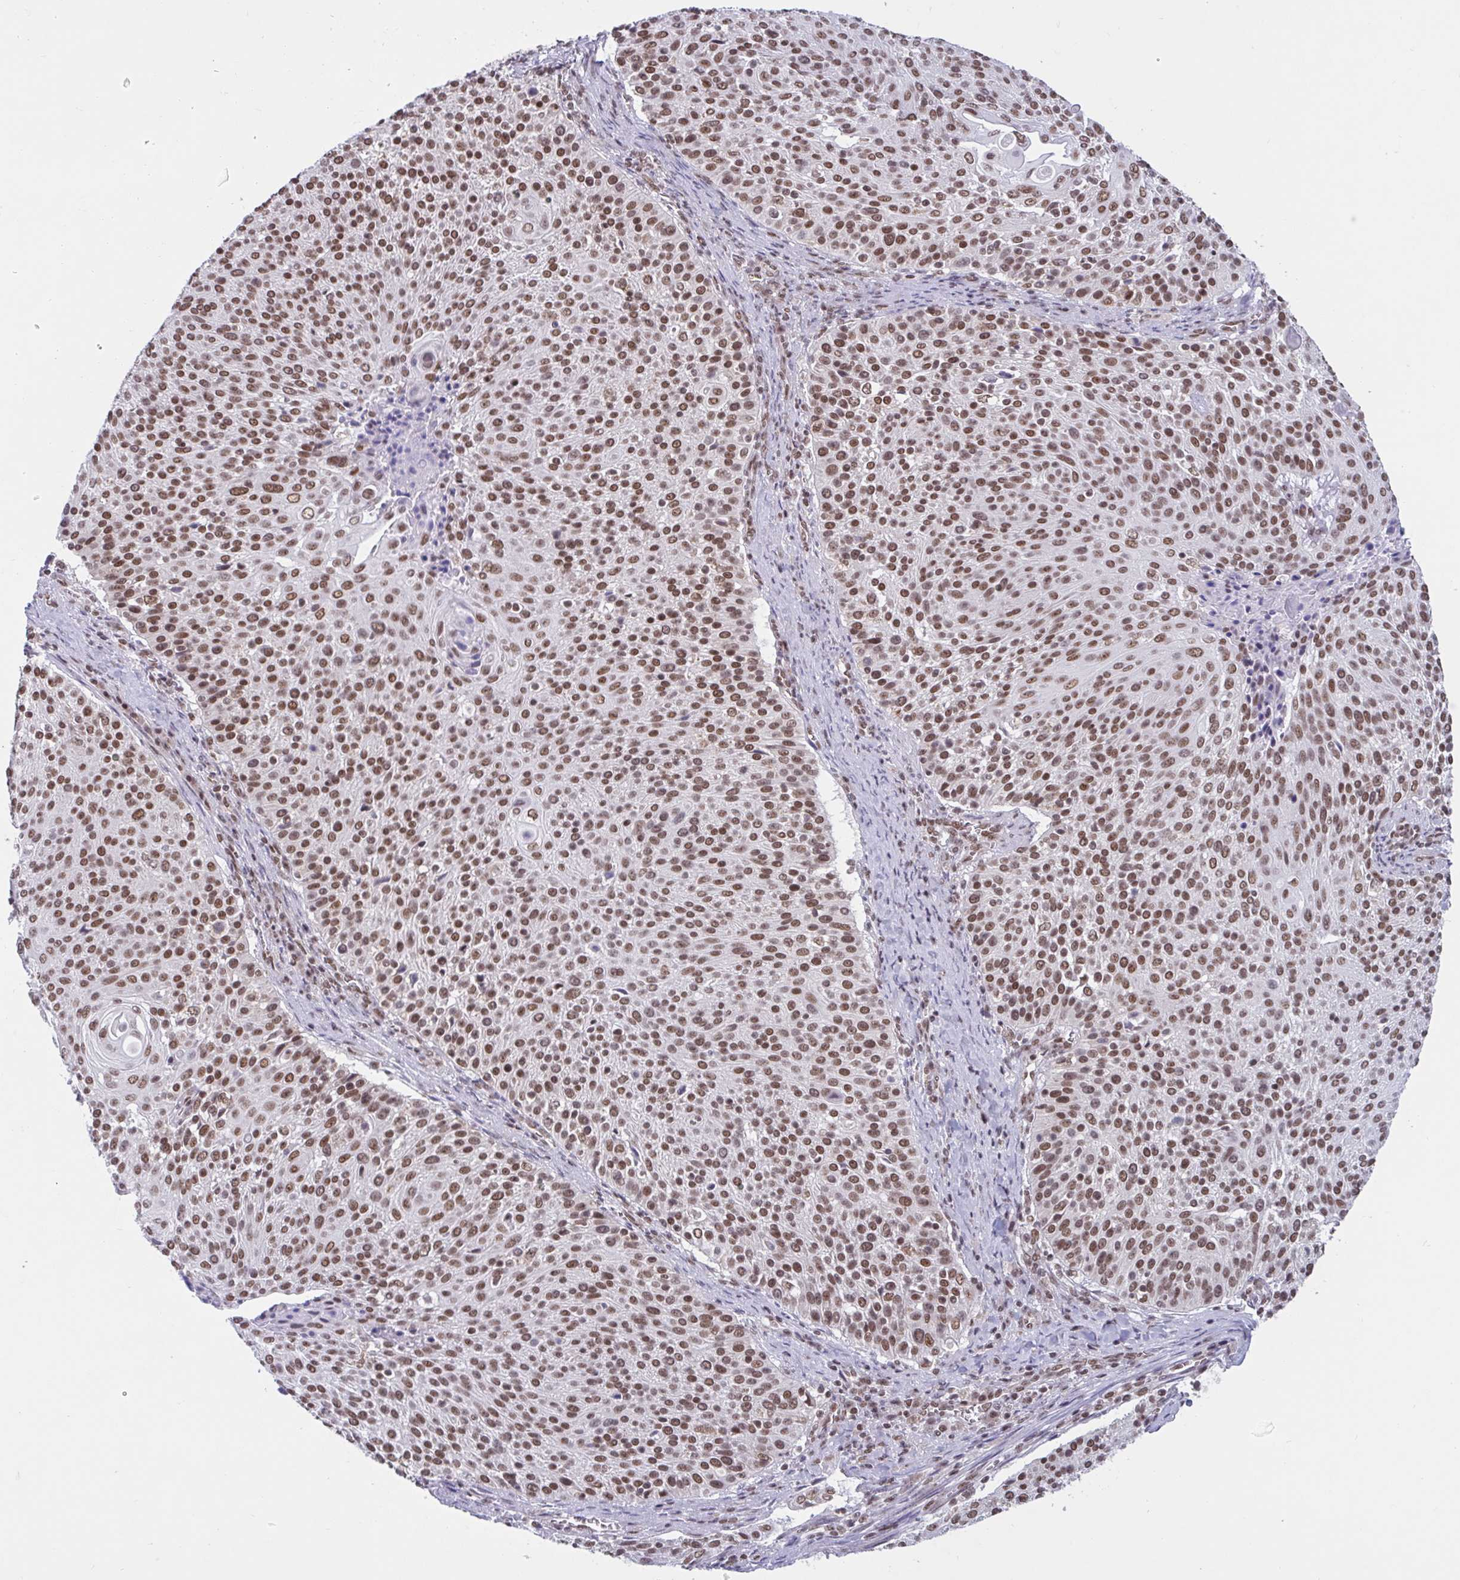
{"staining": {"intensity": "moderate", "quantity": ">75%", "location": "nuclear"}, "tissue": "cervical cancer", "cell_type": "Tumor cells", "image_type": "cancer", "snomed": [{"axis": "morphology", "description": "Squamous cell carcinoma, NOS"}, {"axis": "topography", "description": "Cervix"}], "caption": "Approximately >75% of tumor cells in cervical cancer (squamous cell carcinoma) show moderate nuclear protein positivity as visualized by brown immunohistochemical staining.", "gene": "PHF10", "patient": {"sex": "female", "age": 31}}